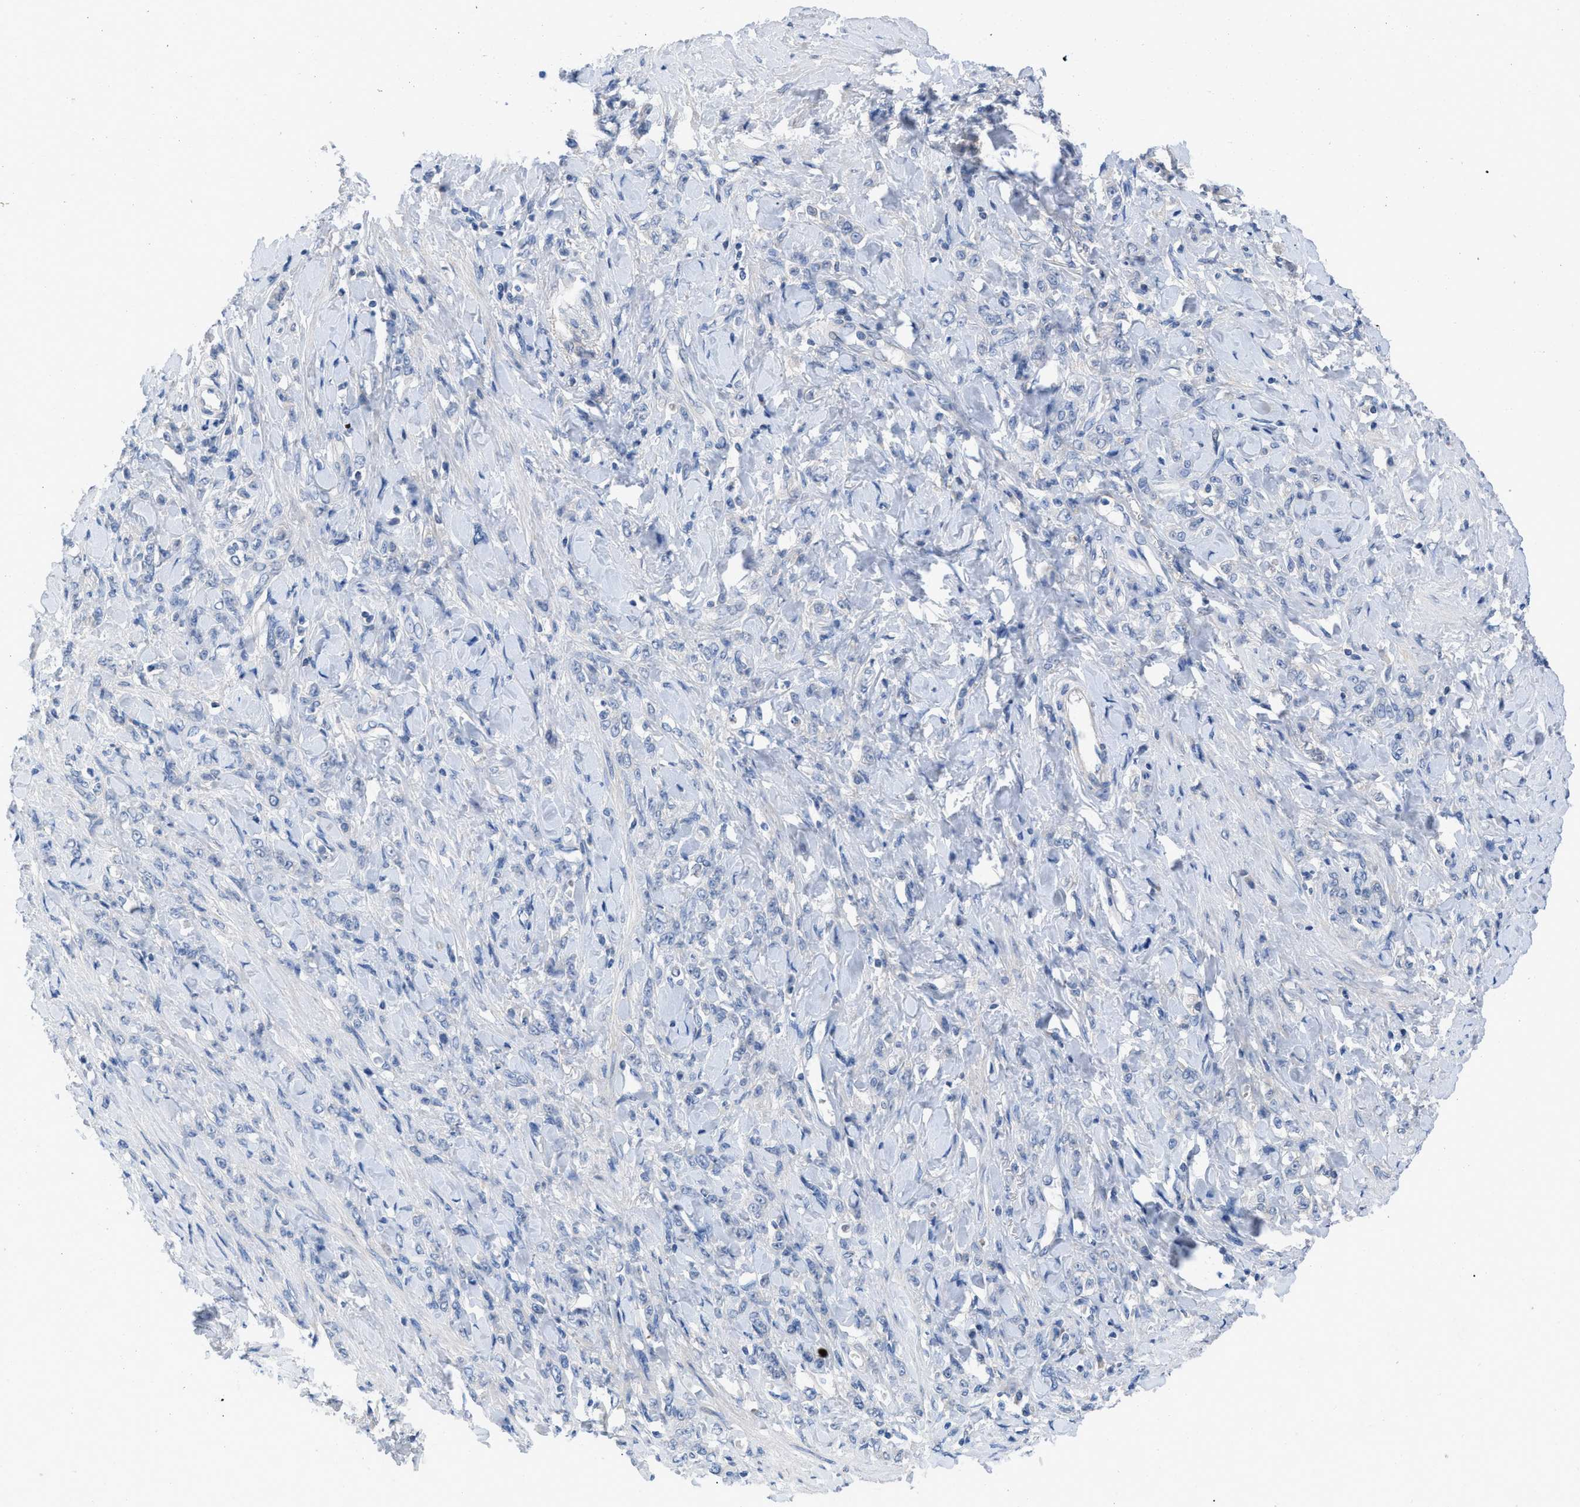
{"staining": {"intensity": "negative", "quantity": "none", "location": "none"}, "tissue": "stomach cancer", "cell_type": "Tumor cells", "image_type": "cancer", "snomed": [{"axis": "morphology", "description": "Adenocarcinoma, NOS"}, {"axis": "topography", "description": "Stomach"}], "caption": "This is an immunohistochemistry micrograph of human stomach cancer. There is no expression in tumor cells.", "gene": "HPX", "patient": {"sex": "male", "age": 82}}